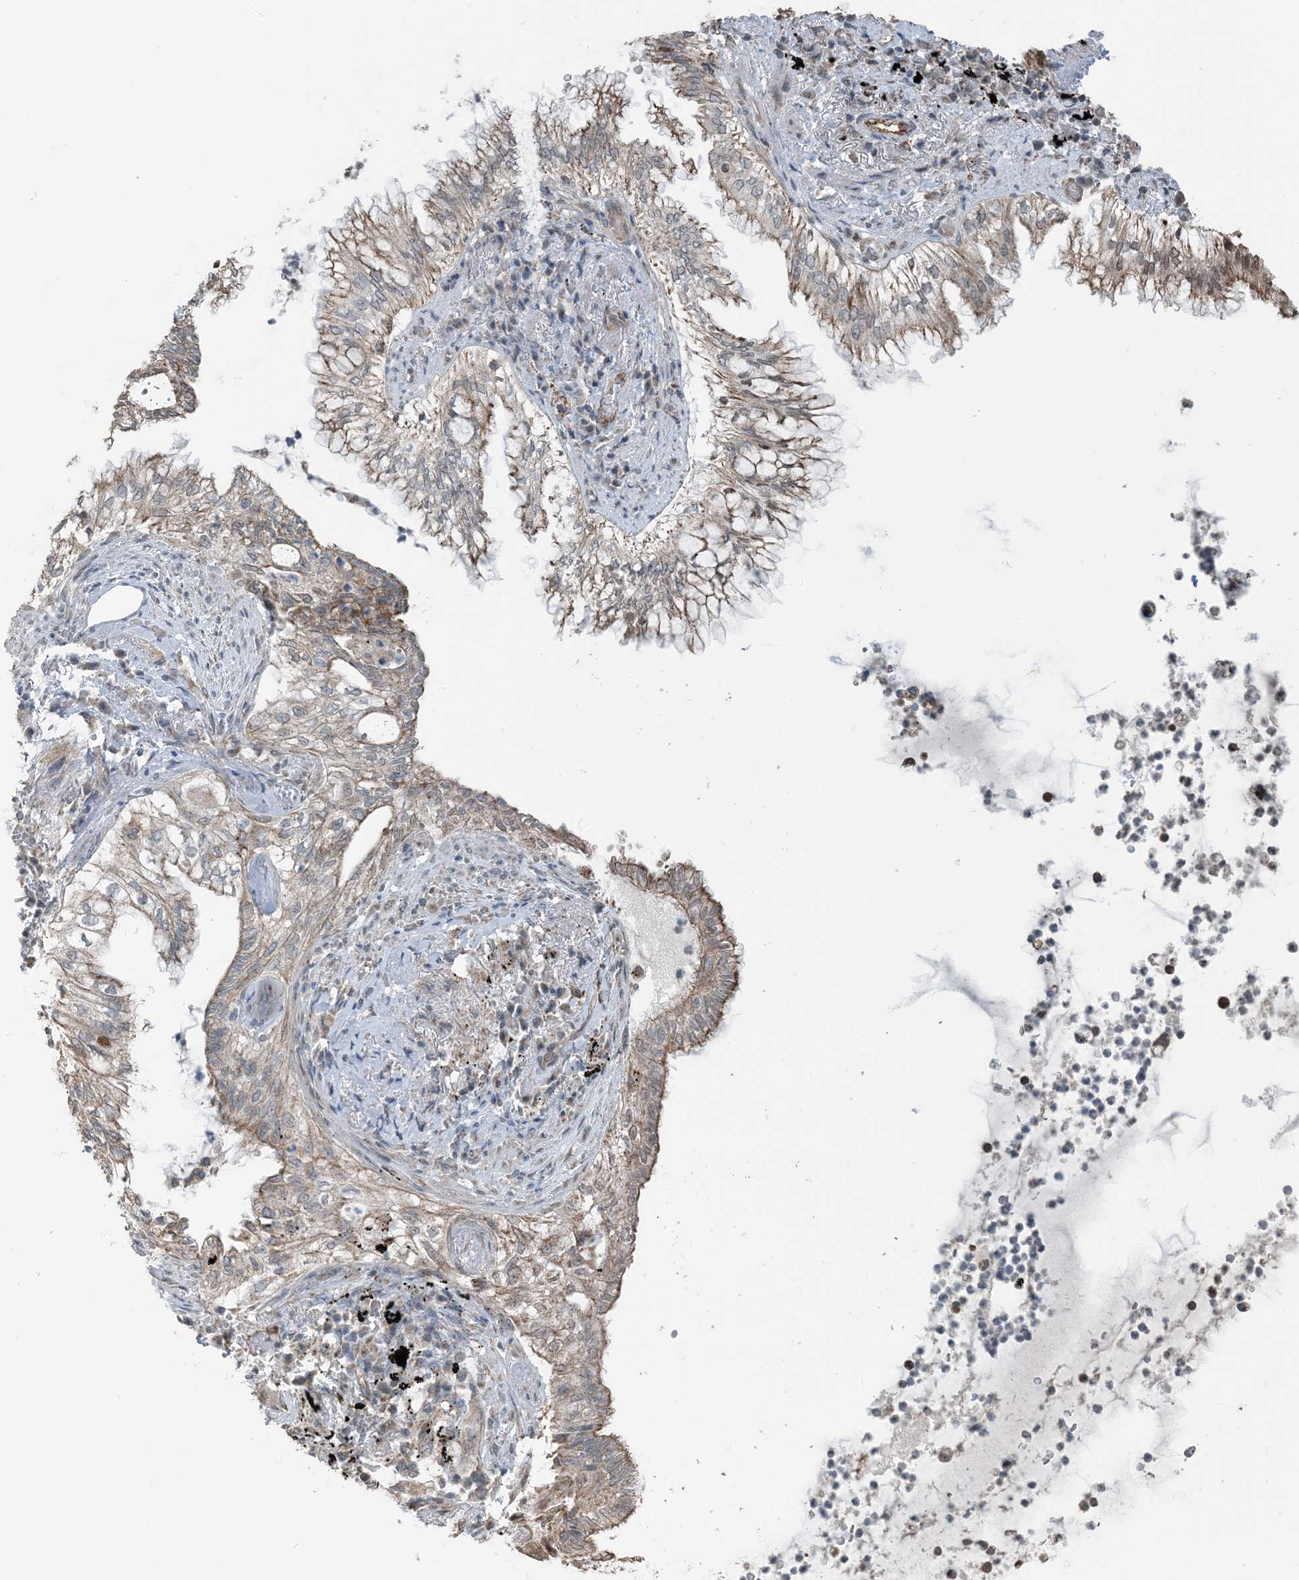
{"staining": {"intensity": "weak", "quantity": "25%-75%", "location": "cytoplasmic/membranous"}, "tissue": "lung cancer", "cell_type": "Tumor cells", "image_type": "cancer", "snomed": [{"axis": "morphology", "description": "Adenocarcinoma, NOS"}, {"axis": "topography", "description": "Lung"}], "caption": "This micrograph shows lung cancer (adenocarcinoma) stained with immunohistochemistry to label a protein in brown. The cytoplasmic/membranous of tumor cells show weak positivity for the protein. Nuclei are counter-stained blue.", "gene": "PILRB", "patient": {"sex": "female", "age": 70}}